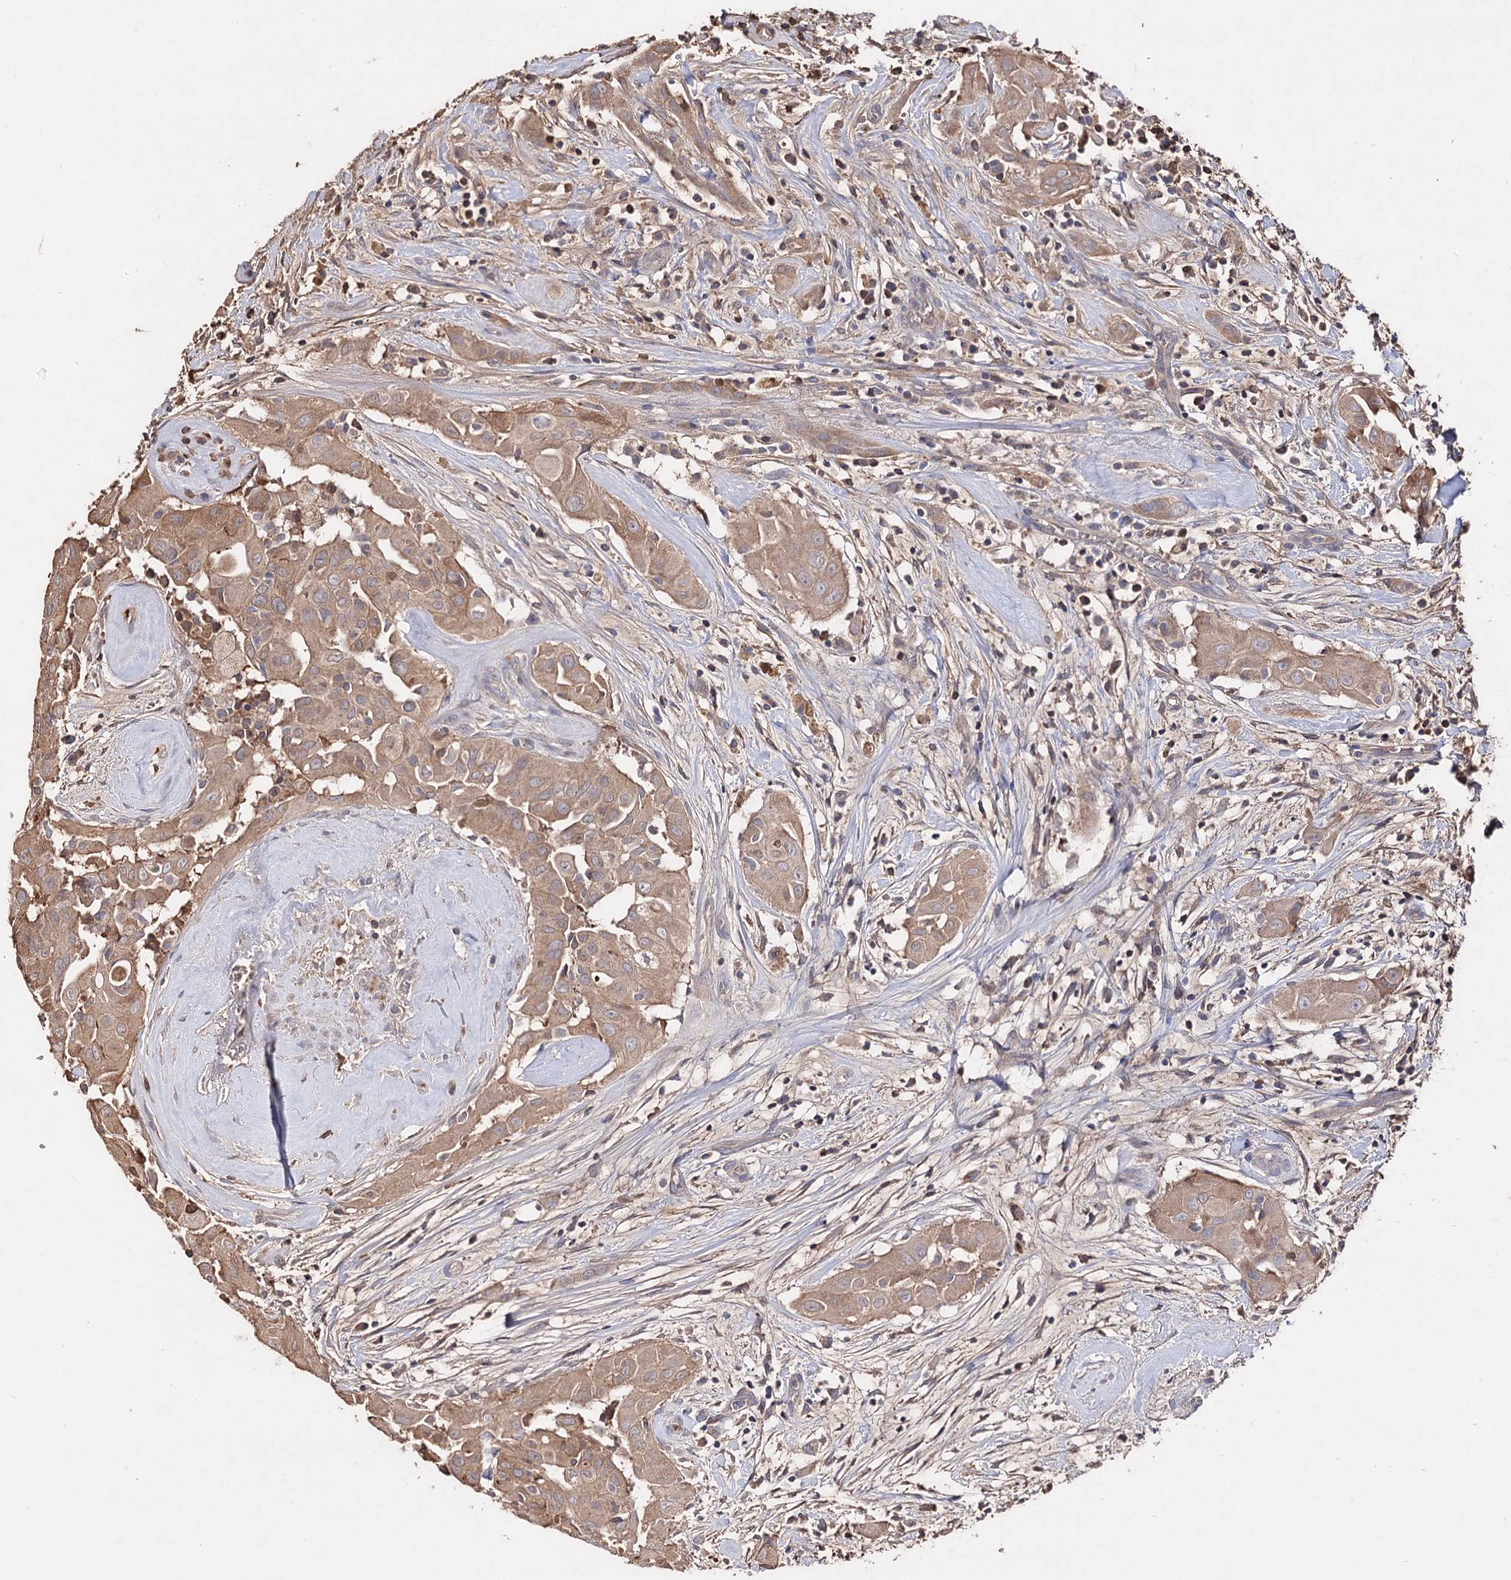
{"staining": {"intensity": "moderate", "quantity": ">75%", "location": "cytoplasmic/membranous"}, "tissue": "thyroid cancer", "cell_type": "Tumor cells", "image_type": "cancer", "snomed": [{"axis": "morphology", "description": "Papillary adenocarcinoma, NOS"}, {"axis": "topography", "description": "Thyroid gland"}], "caption": "Immunohistochemistry image of human papillary adenocarcinoma (thyroid) stained for a protein (brown), which reveals medium levels of moderate cytoplasmic/membranous expression in about >75% of tumor cells.", "gene": "ARFIP2", "patient": {"sex": "female", "age": 59}}